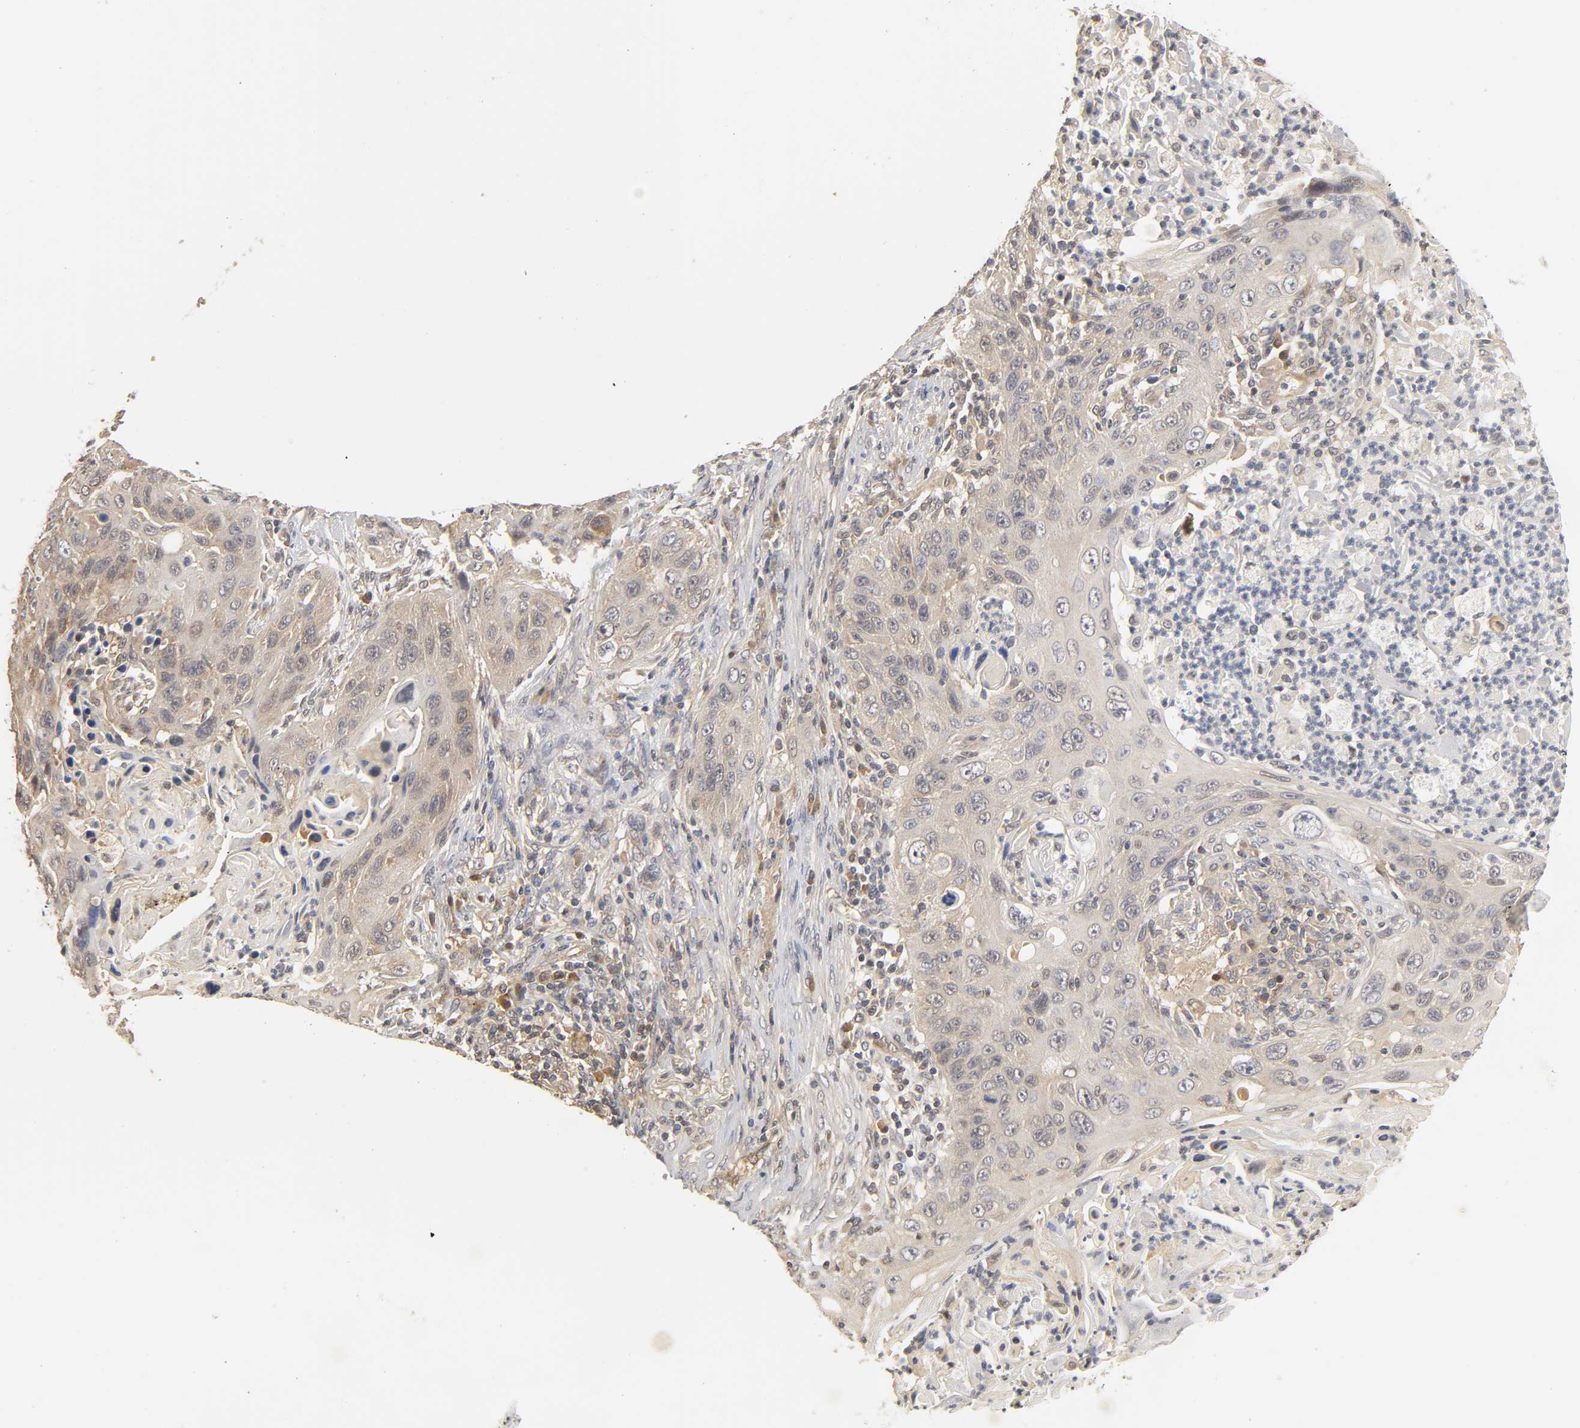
{"staining": {"intensity": "weak", "quantity": ">75%", "location": "cytoplasmic/membranous"}, "tissue": "lung cancer", "cell_type": "Tumor cells", "image_type": "cancer", "snomed": [{"axis": "morphology", "description": "Squamous cell carcinoma, NOS"}, {"axis": "topography", "description": "Lung"}], "caption": "Lung cancer (squamous cell carcinoma) stained with IHC shows weak cytoplasmic/membranous positivity in approximately >75% of tumor cells. (brown staining indicates protein expression, while blue staining denotes nuclei).", "gene": "PDE5A", "patient": {"sex": "female", "age": 67}}